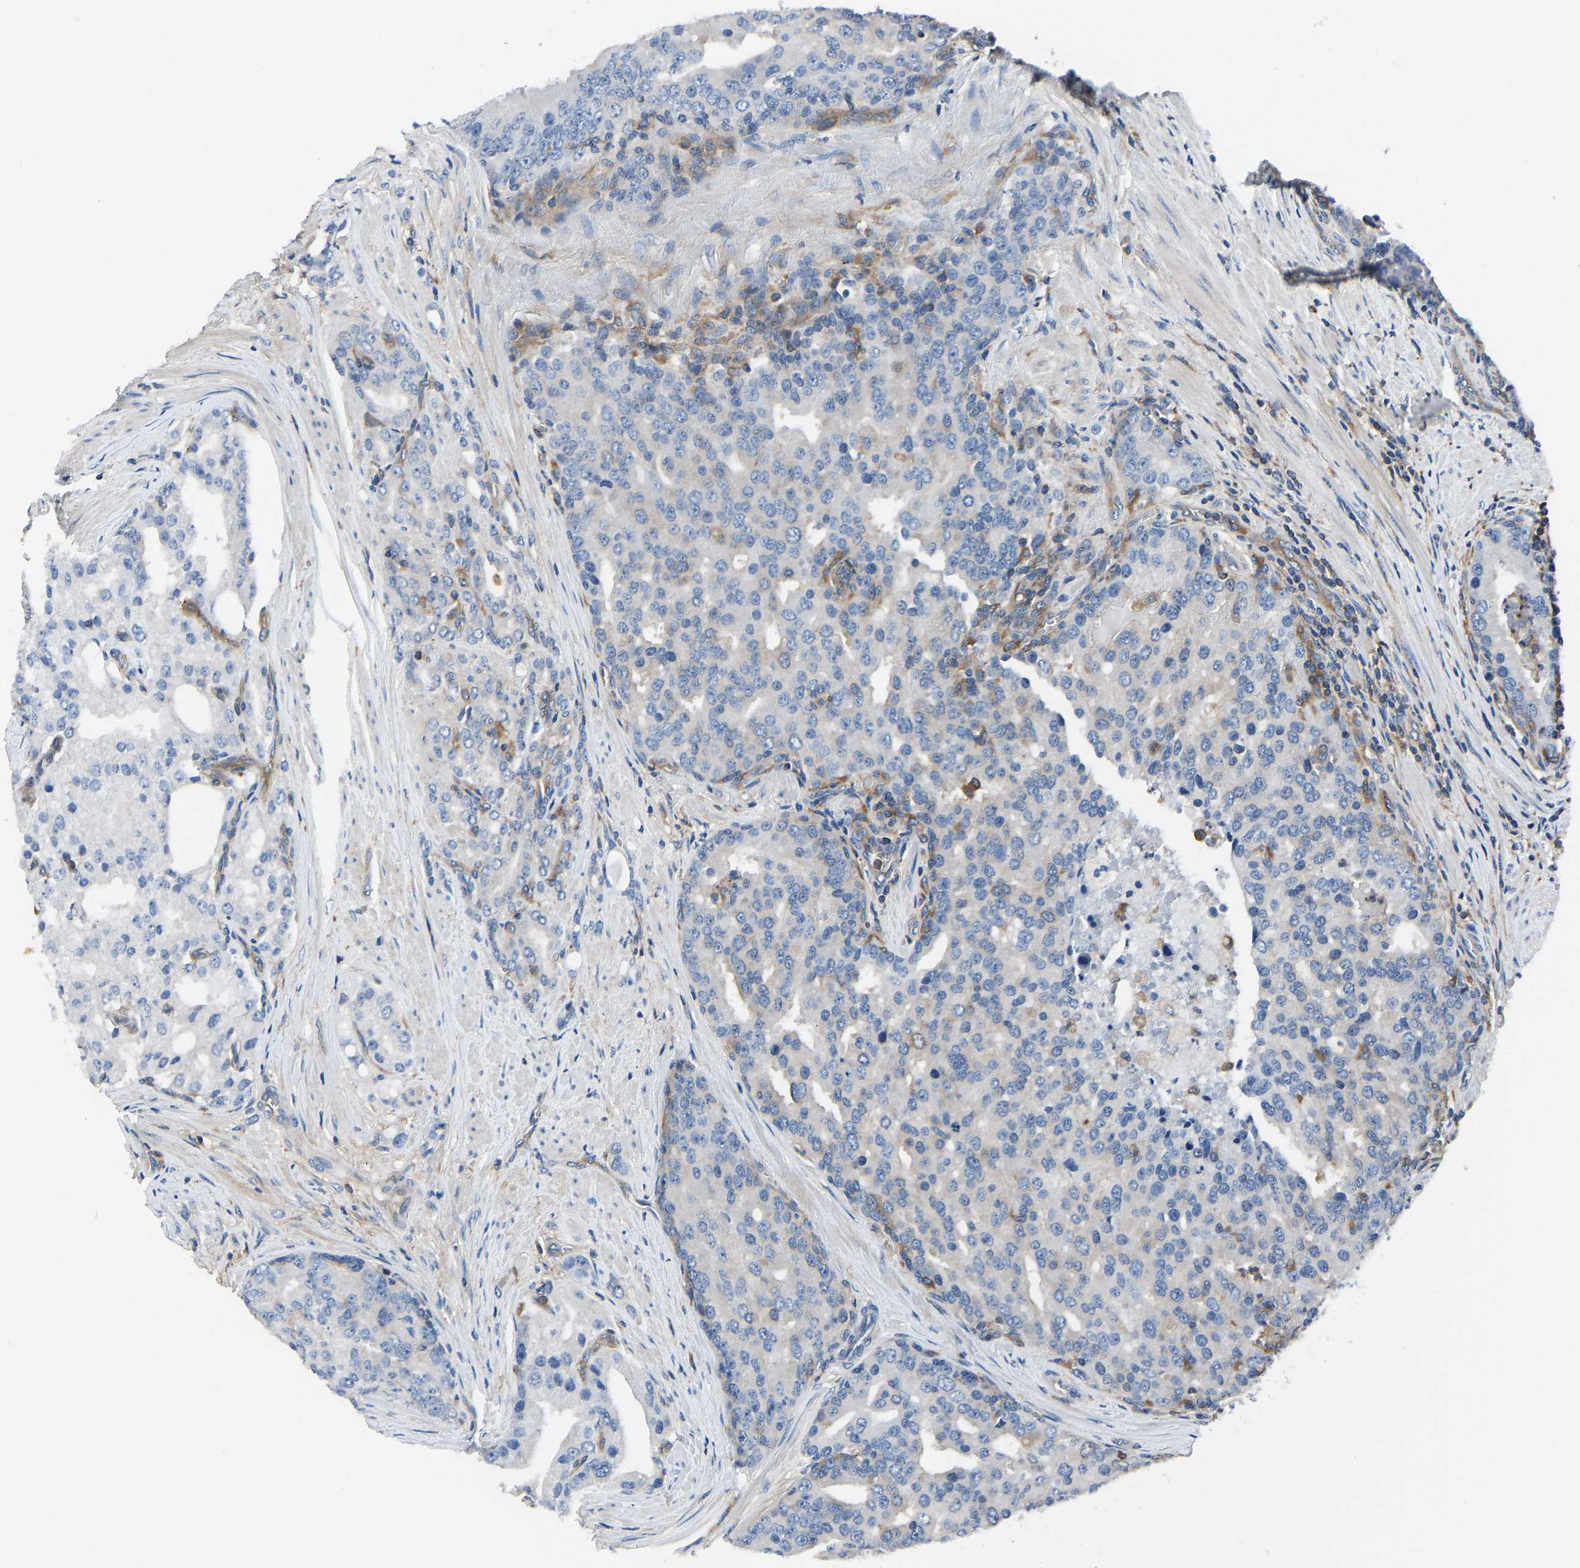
{"staining": {"intensity": "weak", "quantity": "<25%", "location": "cytoplasmic/membranous"}, "tissue": "prostate cancer", "cell_type": "Tumor cells", "image_type": "cancer", "snomed": [{"axis": "morphology", "description": "Adenocarcinoma, High grade"}, {"axis": "topography", "description": "Prostate"}], "caption": "Prostate cancer stained for a protein using IHC exhibits no positivity tumor cells.", "gene": "PRKAR1A", "patient": {"sex": "male", "age": 50}}